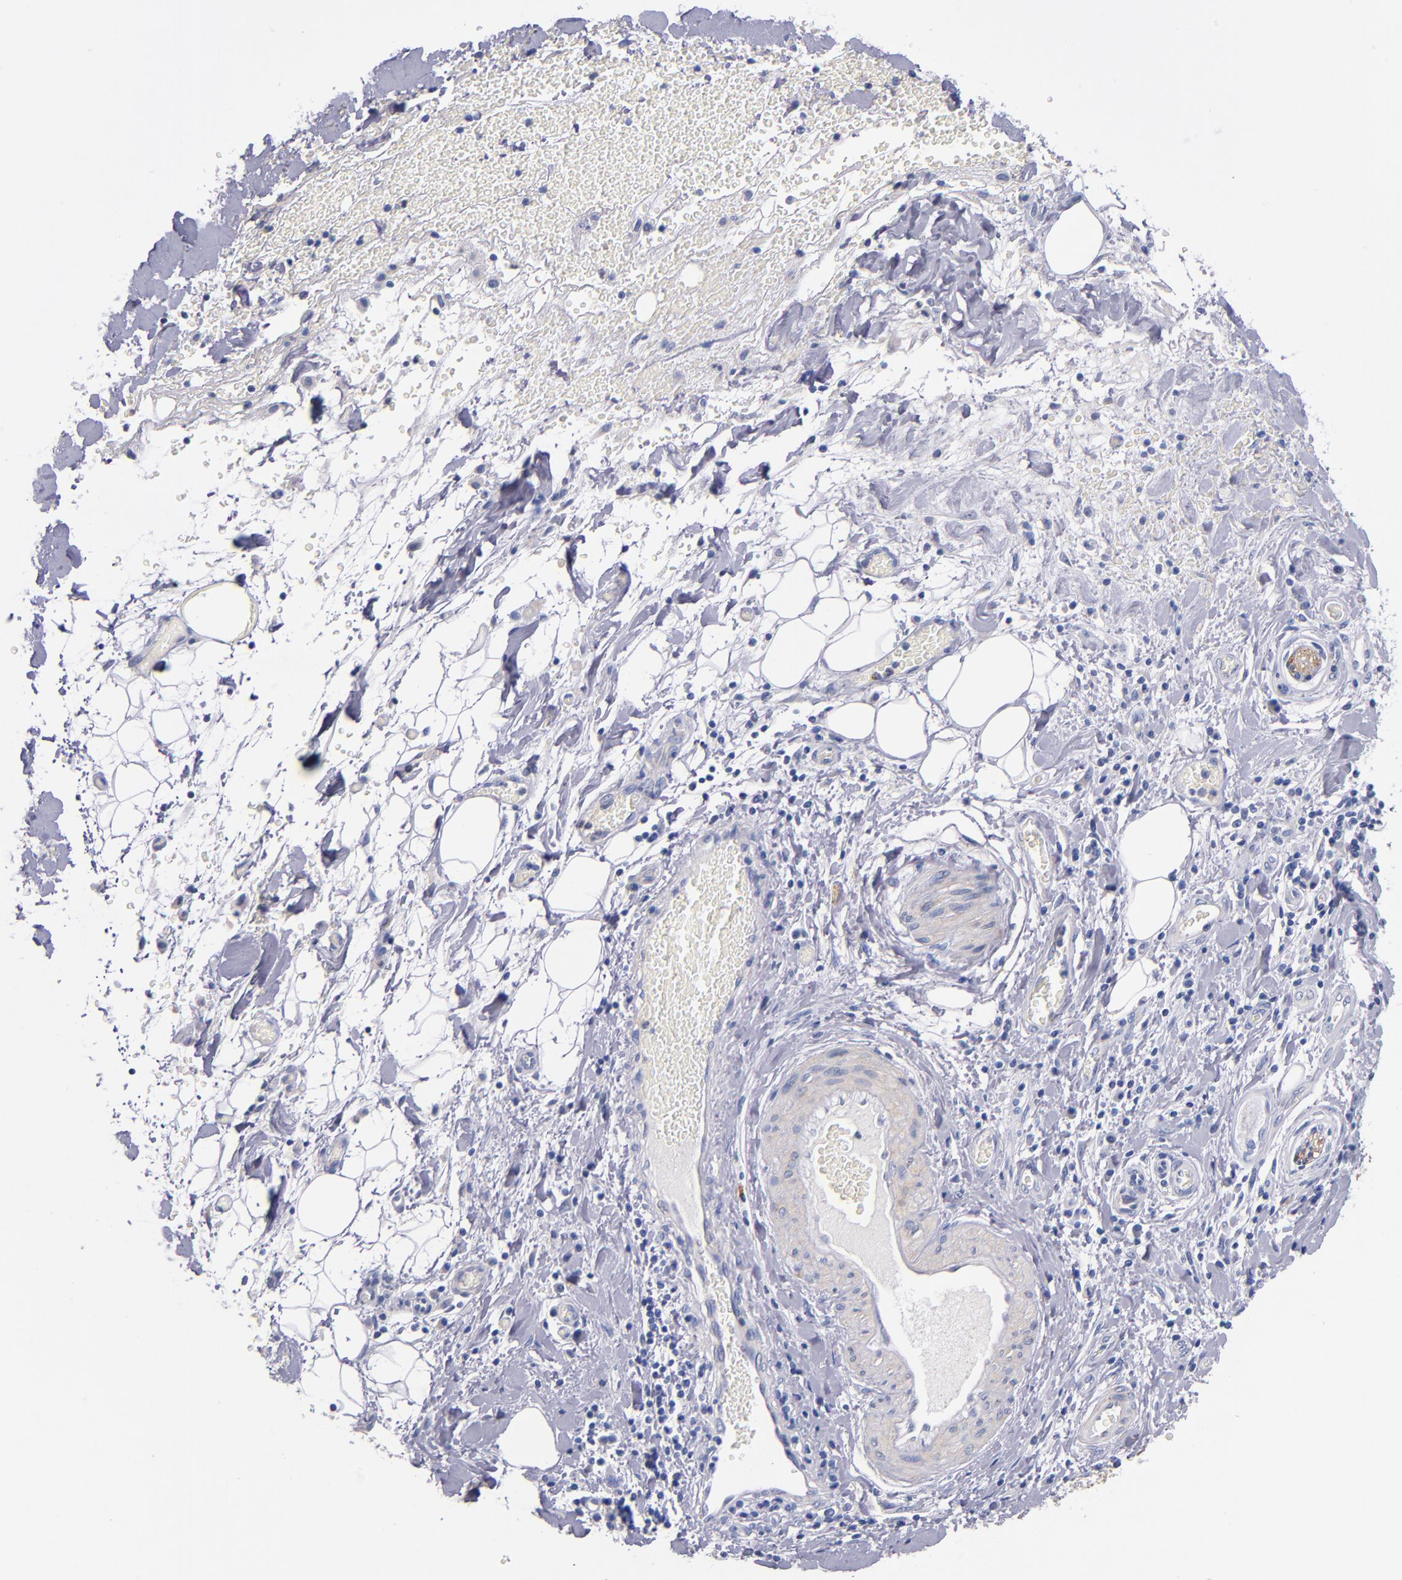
{"staining": {"intensity": "negative", "quantity": "none", "location": "none"}, "tissue": "liver cancer", "cell_type": "Tumor cells", "image_type": "cancer", "snomed": [{"axis": "morphology", "description": "Cholangiocarcinoma"}, {"axis": "topography", "description": "Liver"}], "caption": "There is no significant positivity in tumor cells of cholangiocarcinoma (liver). The staining was performed using DAB to visualize the protein expression in brown, while the nuclei were stained in blue with hematoxylin (Magnification: 20x).", "gene": "CNTNAP2", "patient": {"sex": "male", "age": 58}}